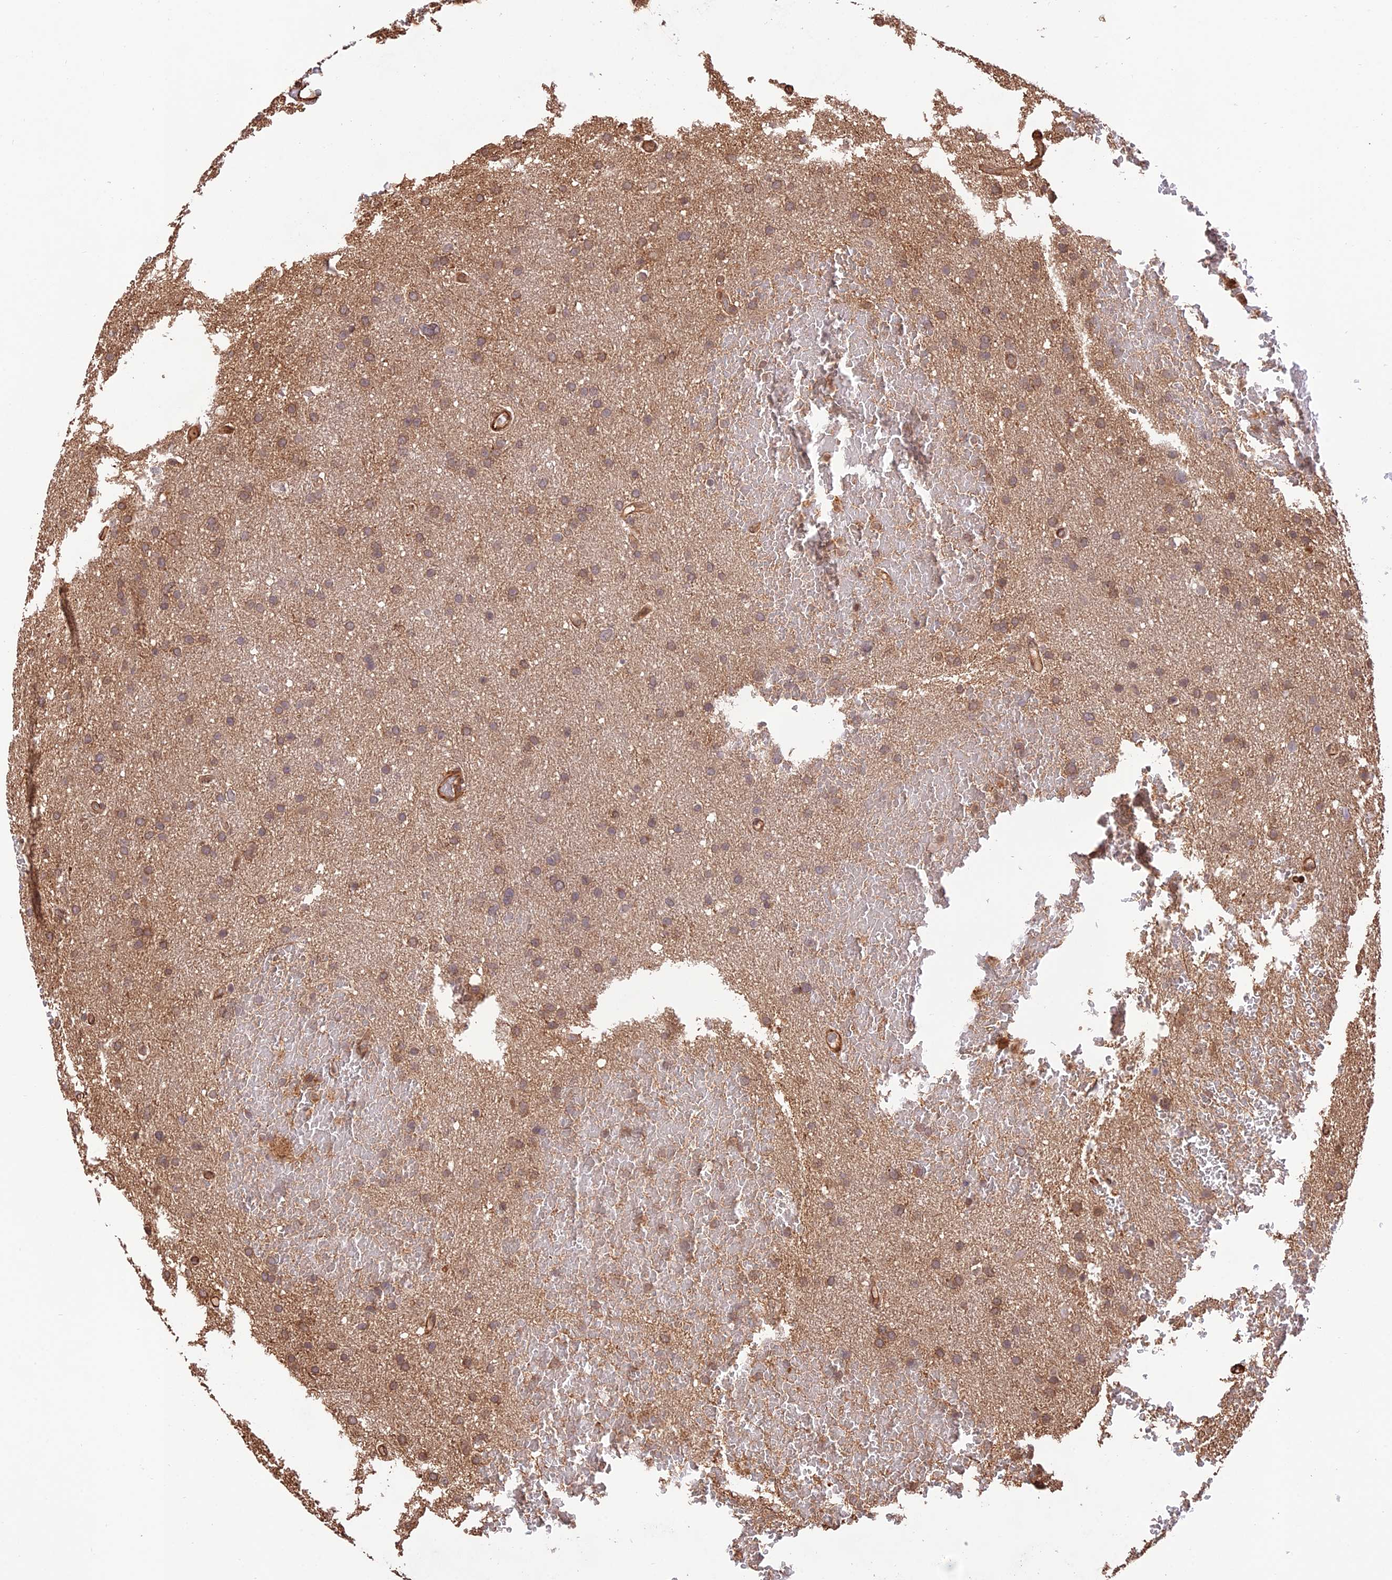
{"staining": {"intensity": "moderate", "quantity": ">75%", "location": "cytoplasmic/membranous"}, "tissue": "glioma", "cell_type": "Tumor cells", "image_type": "cancer", "snomed": [{"axis": "morphology", "description": "Glioma, malignant, High grade"}, {"axis": "topography", "description": "Cerebral cortex"}], "caption": "Immunohistochemical staining of human malignant glioma (high-grade) exhibits moderate cytoplasmic/membranous protein staining in about >75% of tumor cells. (Stains: DAB (3,3'-diaminobenzidine) in brown, nuclei in blue, Microscopy: brightfield microscopy at high magnification).", "gene": "CREBL2", "patient": {"sex": "female", "age": 36}}